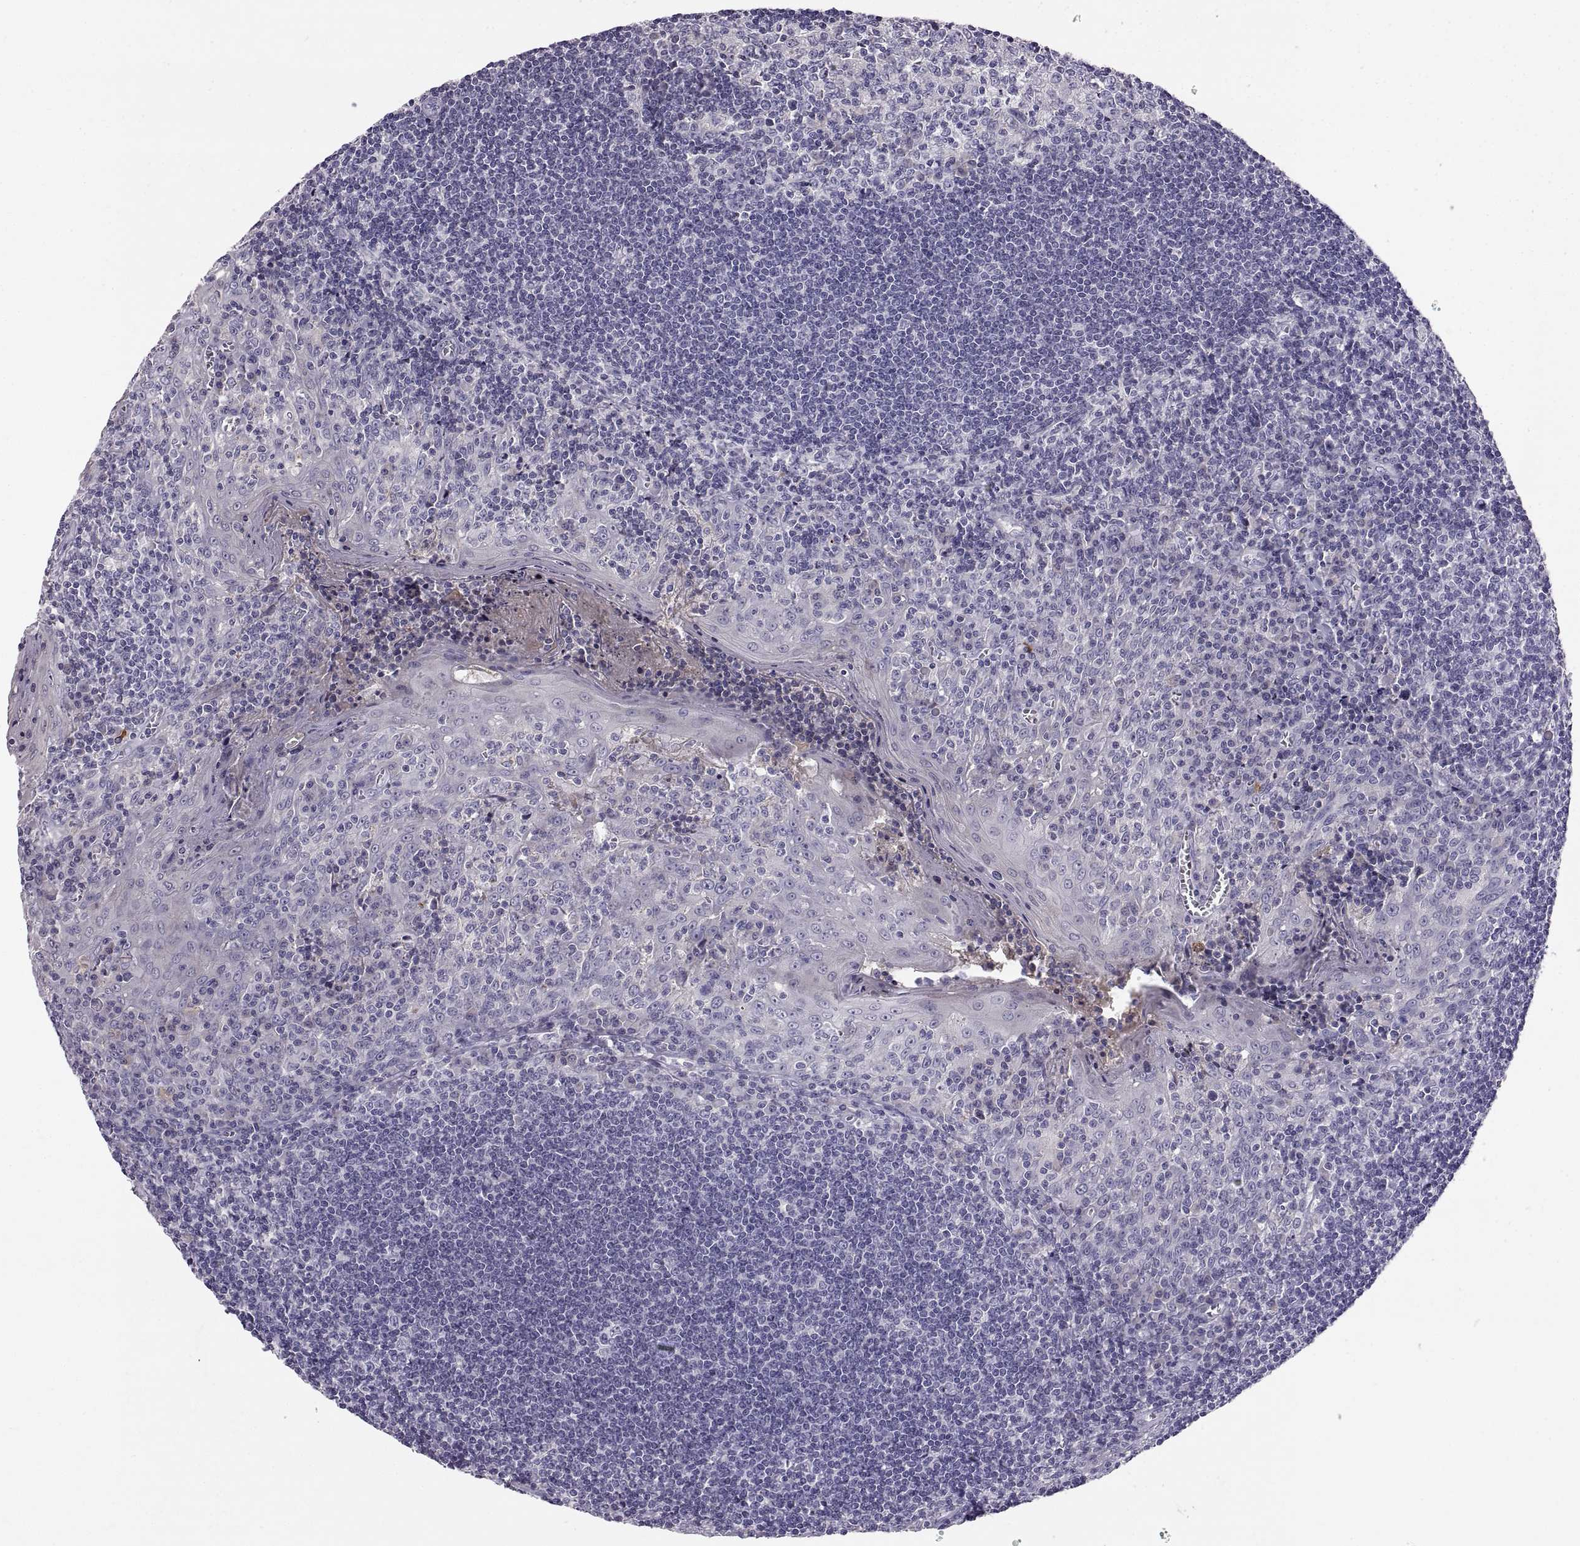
{"staining": {"intensity": "negative", "quantity": "none", "location": "none"}, "tissue": "tonsil", "cell_type": "Germinal center cells", "image_type": "normal", "snomed": [{"axis": "morphology", "description": "Normal tissue, NOS"}, {"axis": "topography", "description": "Tonsil"}], "caption": "Normal tonsil was stained to show a protein in brown. There is no significant expression in germinal center cells. The staining is performed using DAB brown chromogen with nuclei counter-stained in using hematoxylin.", "gene": "ADAM32", "patient": {"sex": "male", "age": 33}}